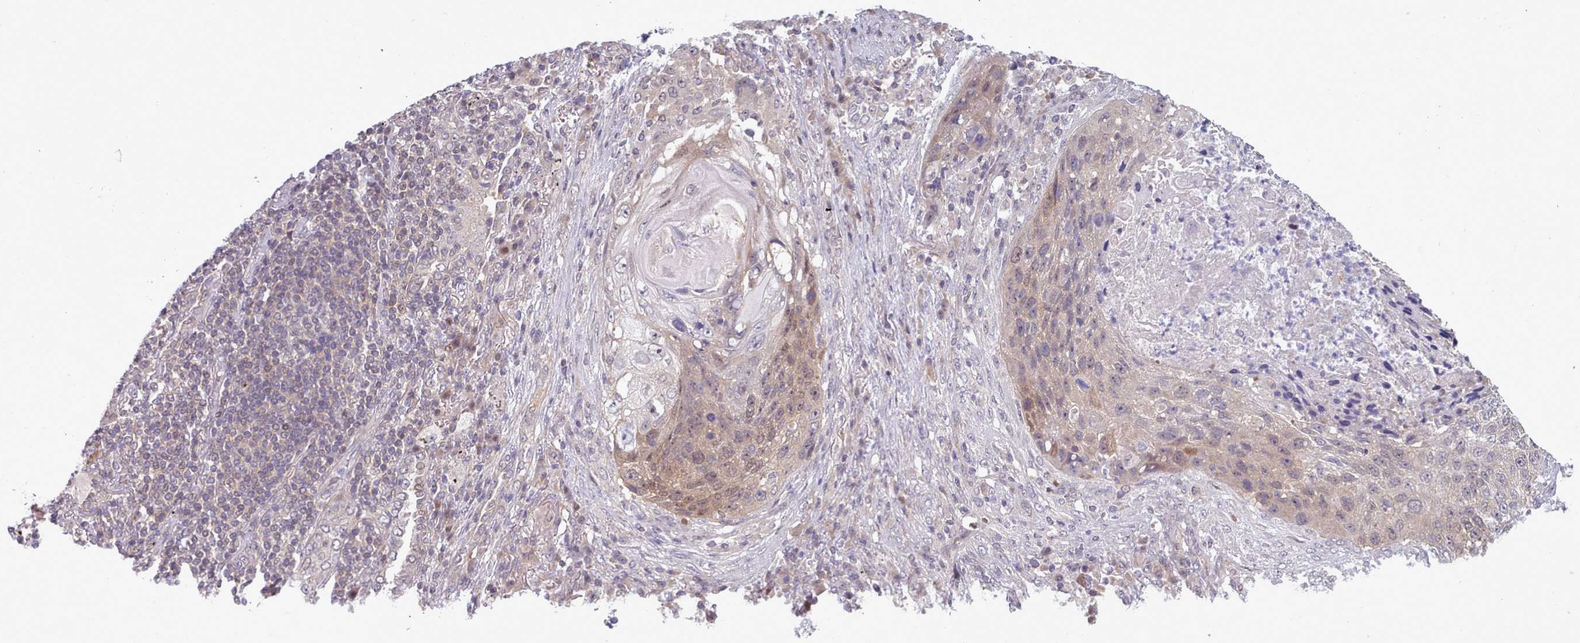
{"staining": {"intensity": "weak", "quantity": ">75%", "location": "cytoplasmic/membranous"}, "tissue": "lung cancer", "cell_type": "Tumor cells", "image_type": "cancer", "snomed": [{"axis": "morphology", "description": "Squamous cell carcinoma, NOS"}, {"axis": "topography", "description": "Lung"}], "caption": "A photomicrograph of squamous cell carcinoma (lung) stained for a protein exhibits weak cytoplasmic/membranous brown staining in tumor cells. (DAB (3,3'-diaminobenzidine) IHC, brown staining for protein, blue staining for nuclei).", "gene": "CLNS1A", "patient": {"sex": "female", "age": 63}}